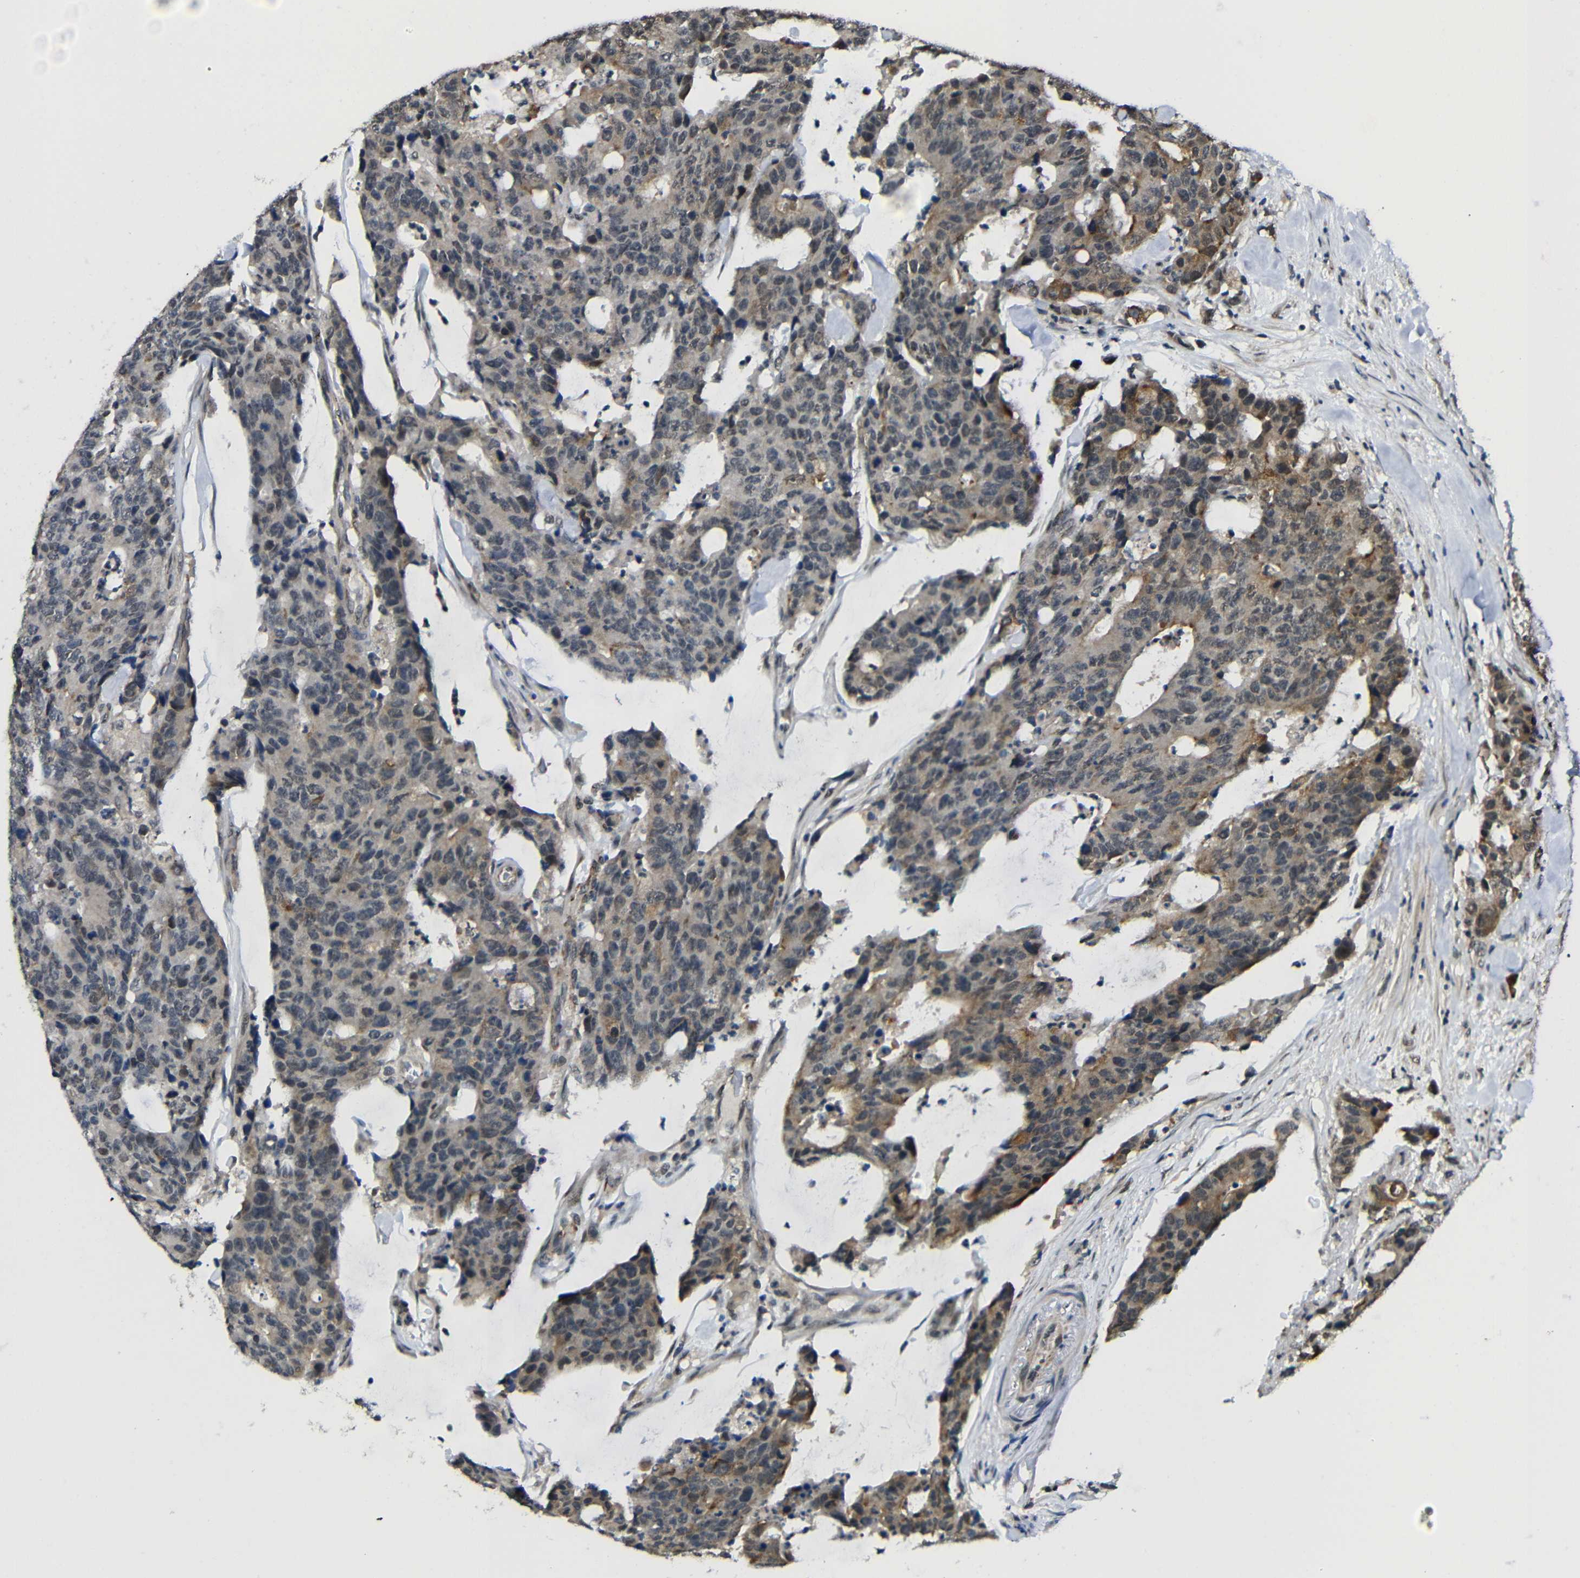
{"staining": {"intensity": "moderate", "quantity": "<25%", "location": "cytoplasmic/membranous"}, "tissue": "colorectal cancer", "cell_type": "Tumor cells", "image_type": "cancer", "snomed": [{"axis": "morphology", "description": "Adenocarcinoma, NOS"}, {"axis": "topography", "description": "Colon"}], "caption": "Immunohistochemical staining of human colorectal cancer displays low levels of moderate cytoplasmic/membranous staining in about <25% of tumor cells.", "gene": "FAM172A", "patient": {"sex": "female", "age": 86}}